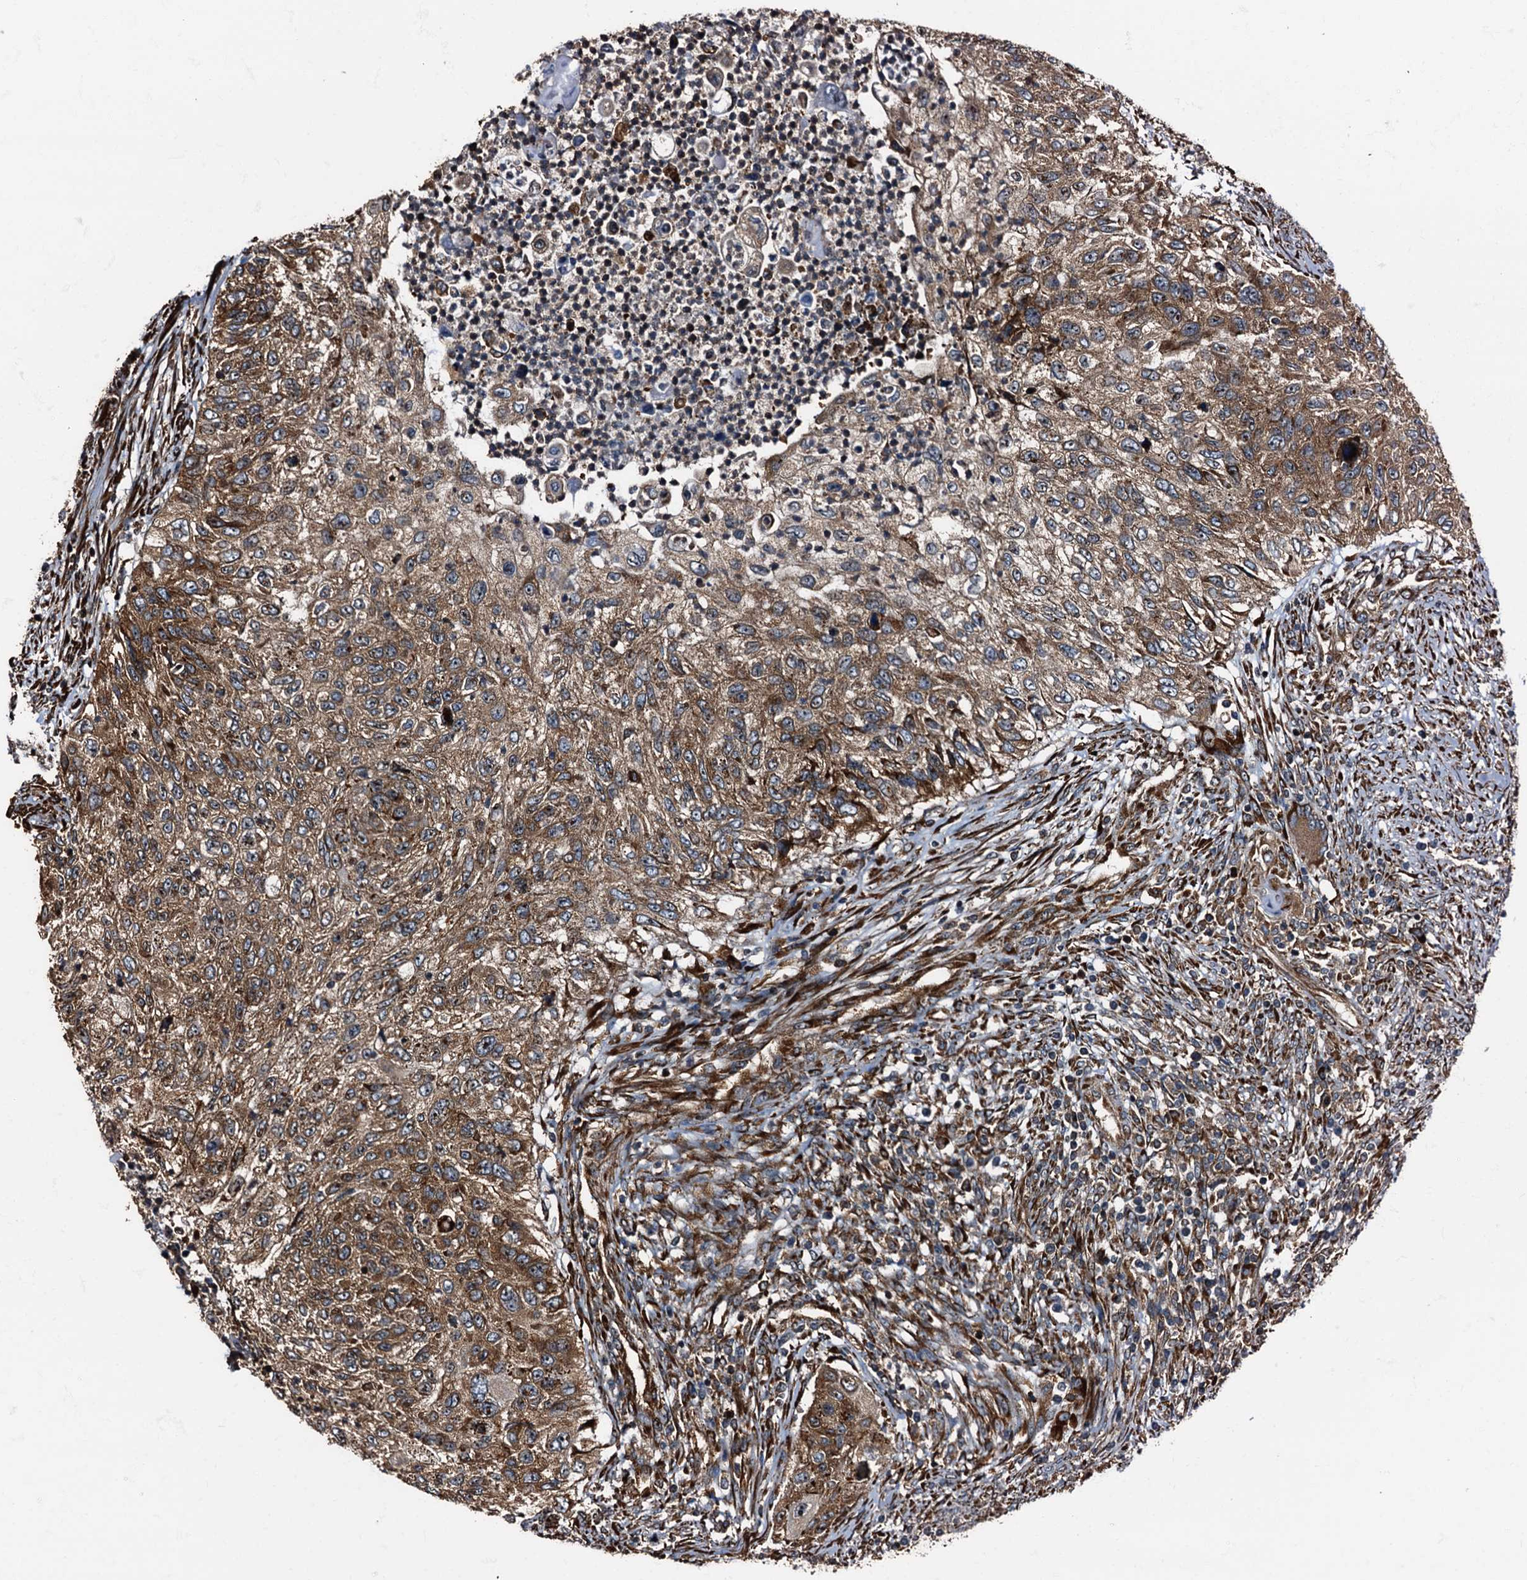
{"staining": {"intensity": "moderate", "quantity": ">75%", "location": "cytoplasmic/membranous"}, "tissue": "urothelial cancer", "cell_type": "Tumor cells", "image_type": "cancer", "snomed": [{"axis": "morphology", "description": "Urothelial carcinoma, High grade"}, {"axis": "topography", "description": "Urinary bladder"}], "caption": "Immunohistochemical staining of urothelial carcinoma (high-grade) exhibits moderate cytoplasmic/membranous protein expression in approximately >75% of tumor cells.", "gene": "ATP2C1", "patient": {"sex": "female", "age": 60}}